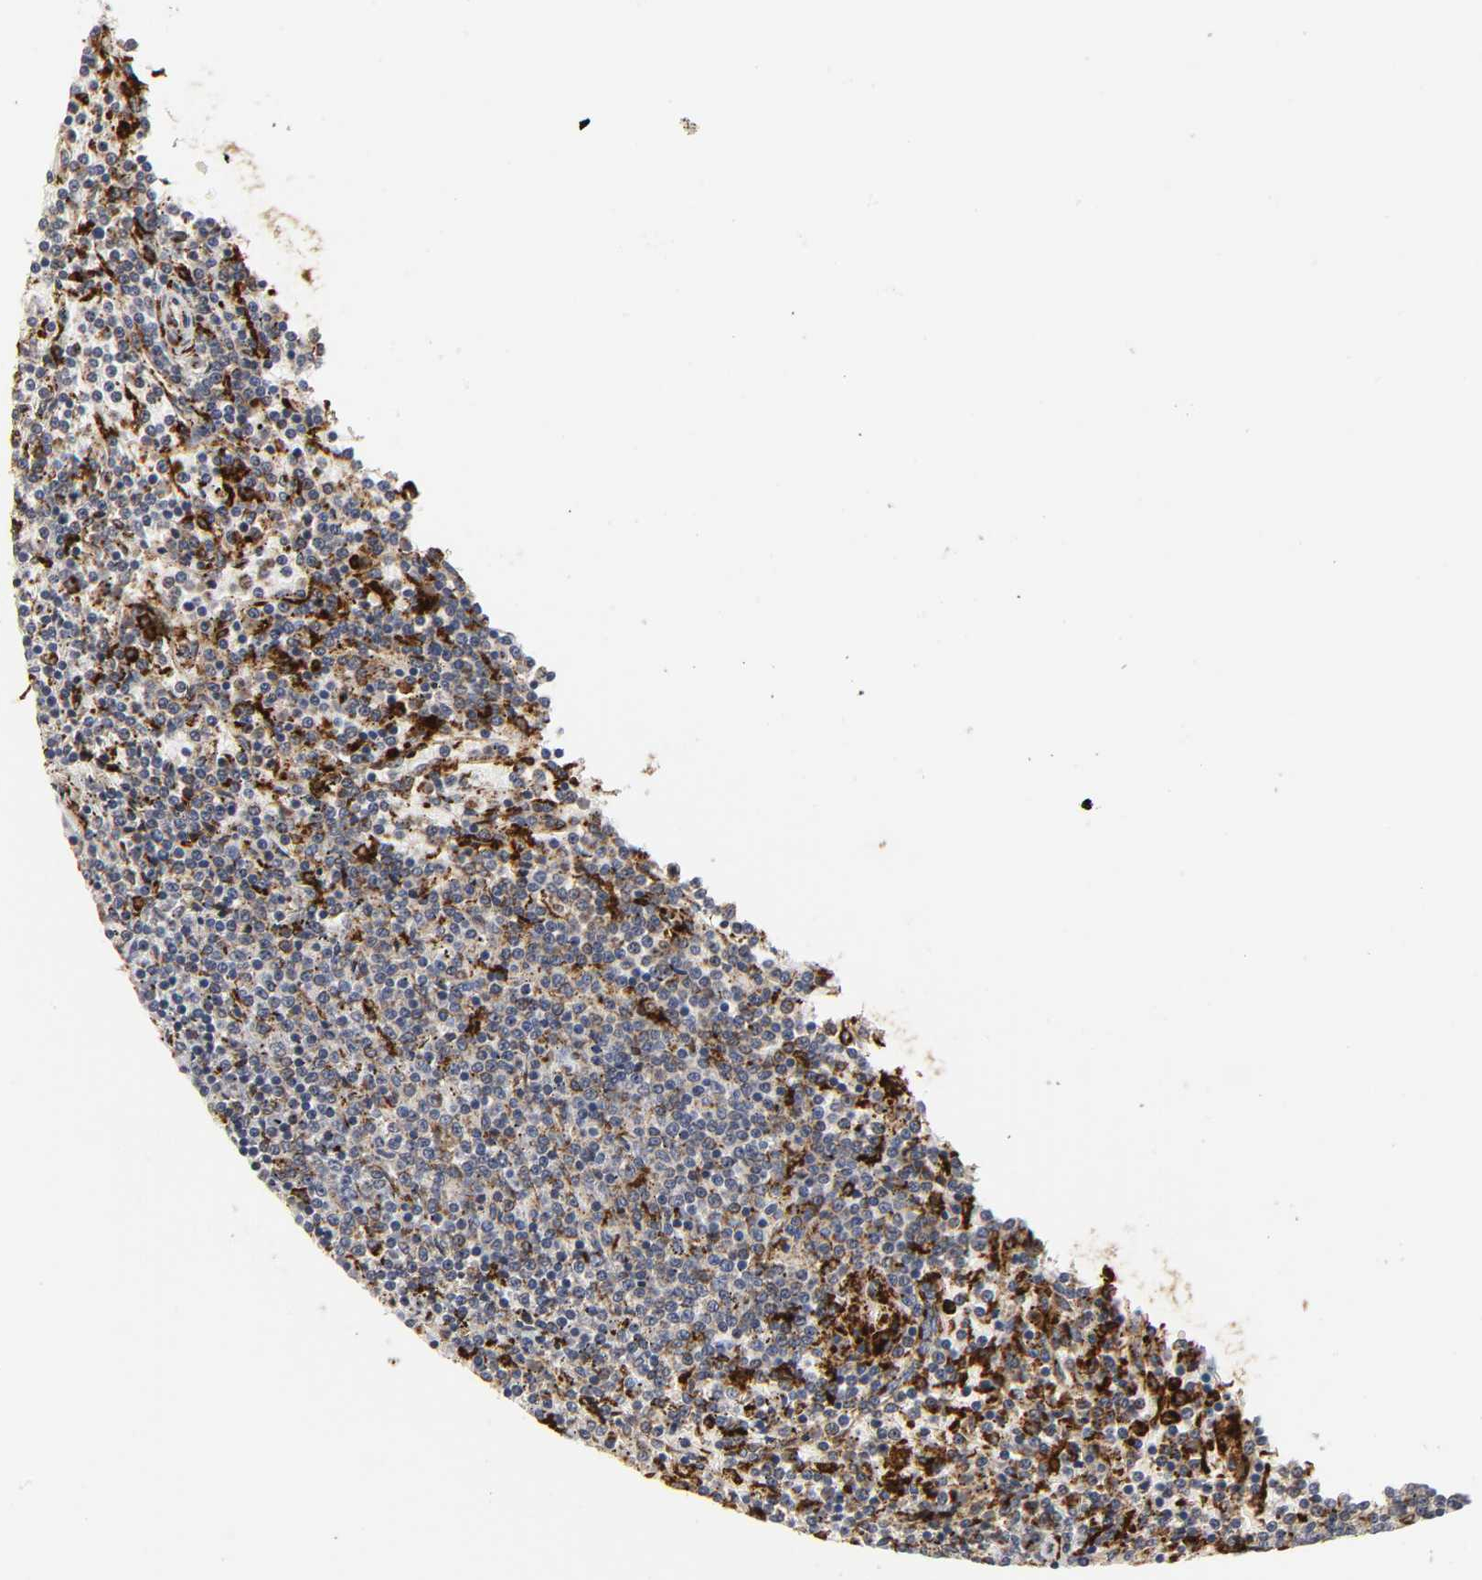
{"staining": {"intensity": "strong", "quantity": "<25%", "location": "cytoplasmic/membranous"}, "tissue": "lymphoma", "cell_type": "Tumor cells", "image_type": "cancer", "snomed": [{"axis": "morphology", "description": "Malignant lymphoma, non-Hodgkin's type, Low grade"}, {"axis": "topography", "description": "Spleen"}], "caption": "The immunohistochemical stain shows strong cytoplasmic/membranous expression in tumor cells of lymphoma tissue.", "gene": "PSAP", "patient": {"sex": "female", "age": 50}}